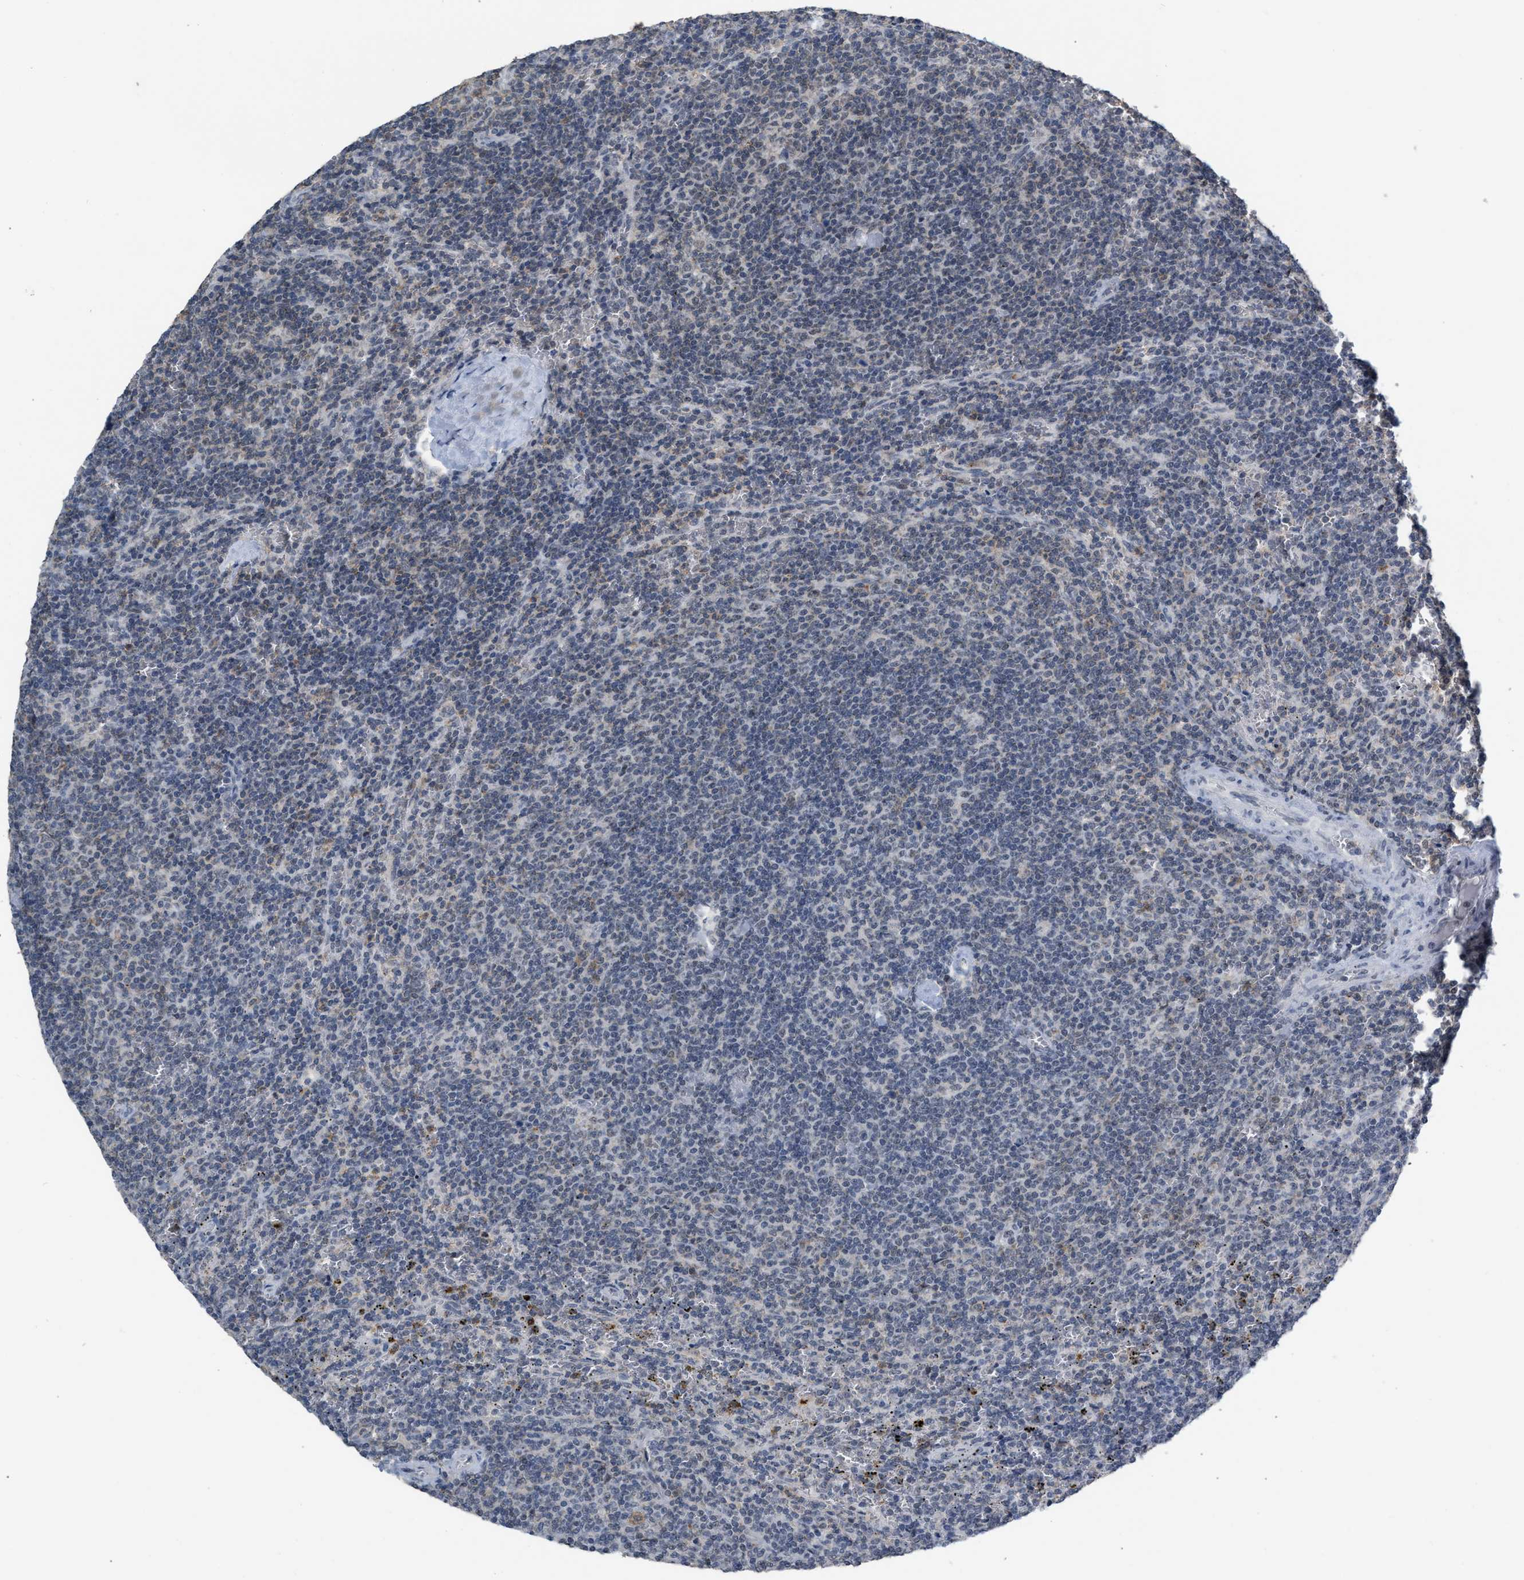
{"staining": {"intensity": "weak", "quantity": "<25%", "location": "cytoplasmic/membranous"}, "tissue": "lymphoma", "cell_type": "Tumor cells", "image_type": "cancer", "snomed": [{"axis": "morphology", "description": "Malignant lymphoma, non-Hodgkin's type, Low grade"}, {"axis": "topography", "description": "Spleen"}], "caption": "A high-resolution image shows immunohistochemistry staining of malignant lymphoma, non-Hodgkin's type (low-grade), which demonstrates no significant expression in tumor cells.", "gene": "BAIAP2L1", "patient": {"sex": "female", "age": 50}}